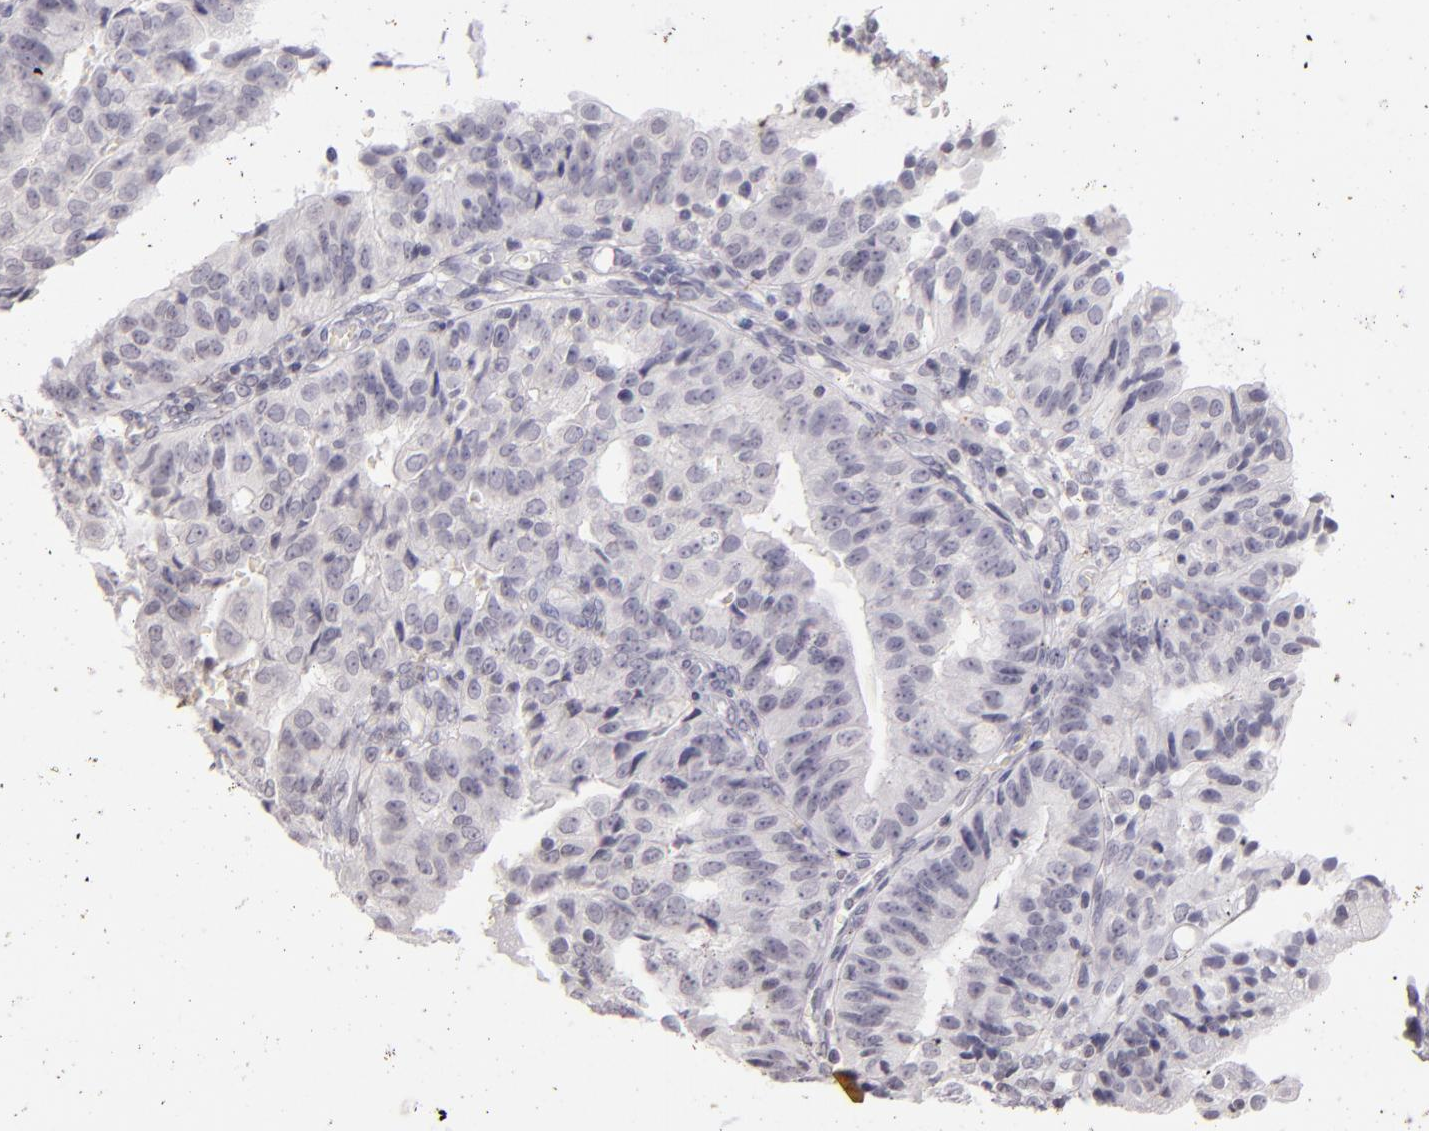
{"staining": {"intensity": "negative", "quantity": "none", "location": "none"}, "tissue": "endometrial cancer", "cell_type": "Tumor cells", "image_type": "cancer", "snomed": [{"axis": "morphology", "description": "Adenocarcinoma, NOS"}, {"axis": "topography", "description": "Endometrium"}], "caption": "There is no significant expression in tumor cells of endometrial cancer (adenocarcinoma).", "gene": "CD40", "patient": {"sex": "female", "age": 56}}